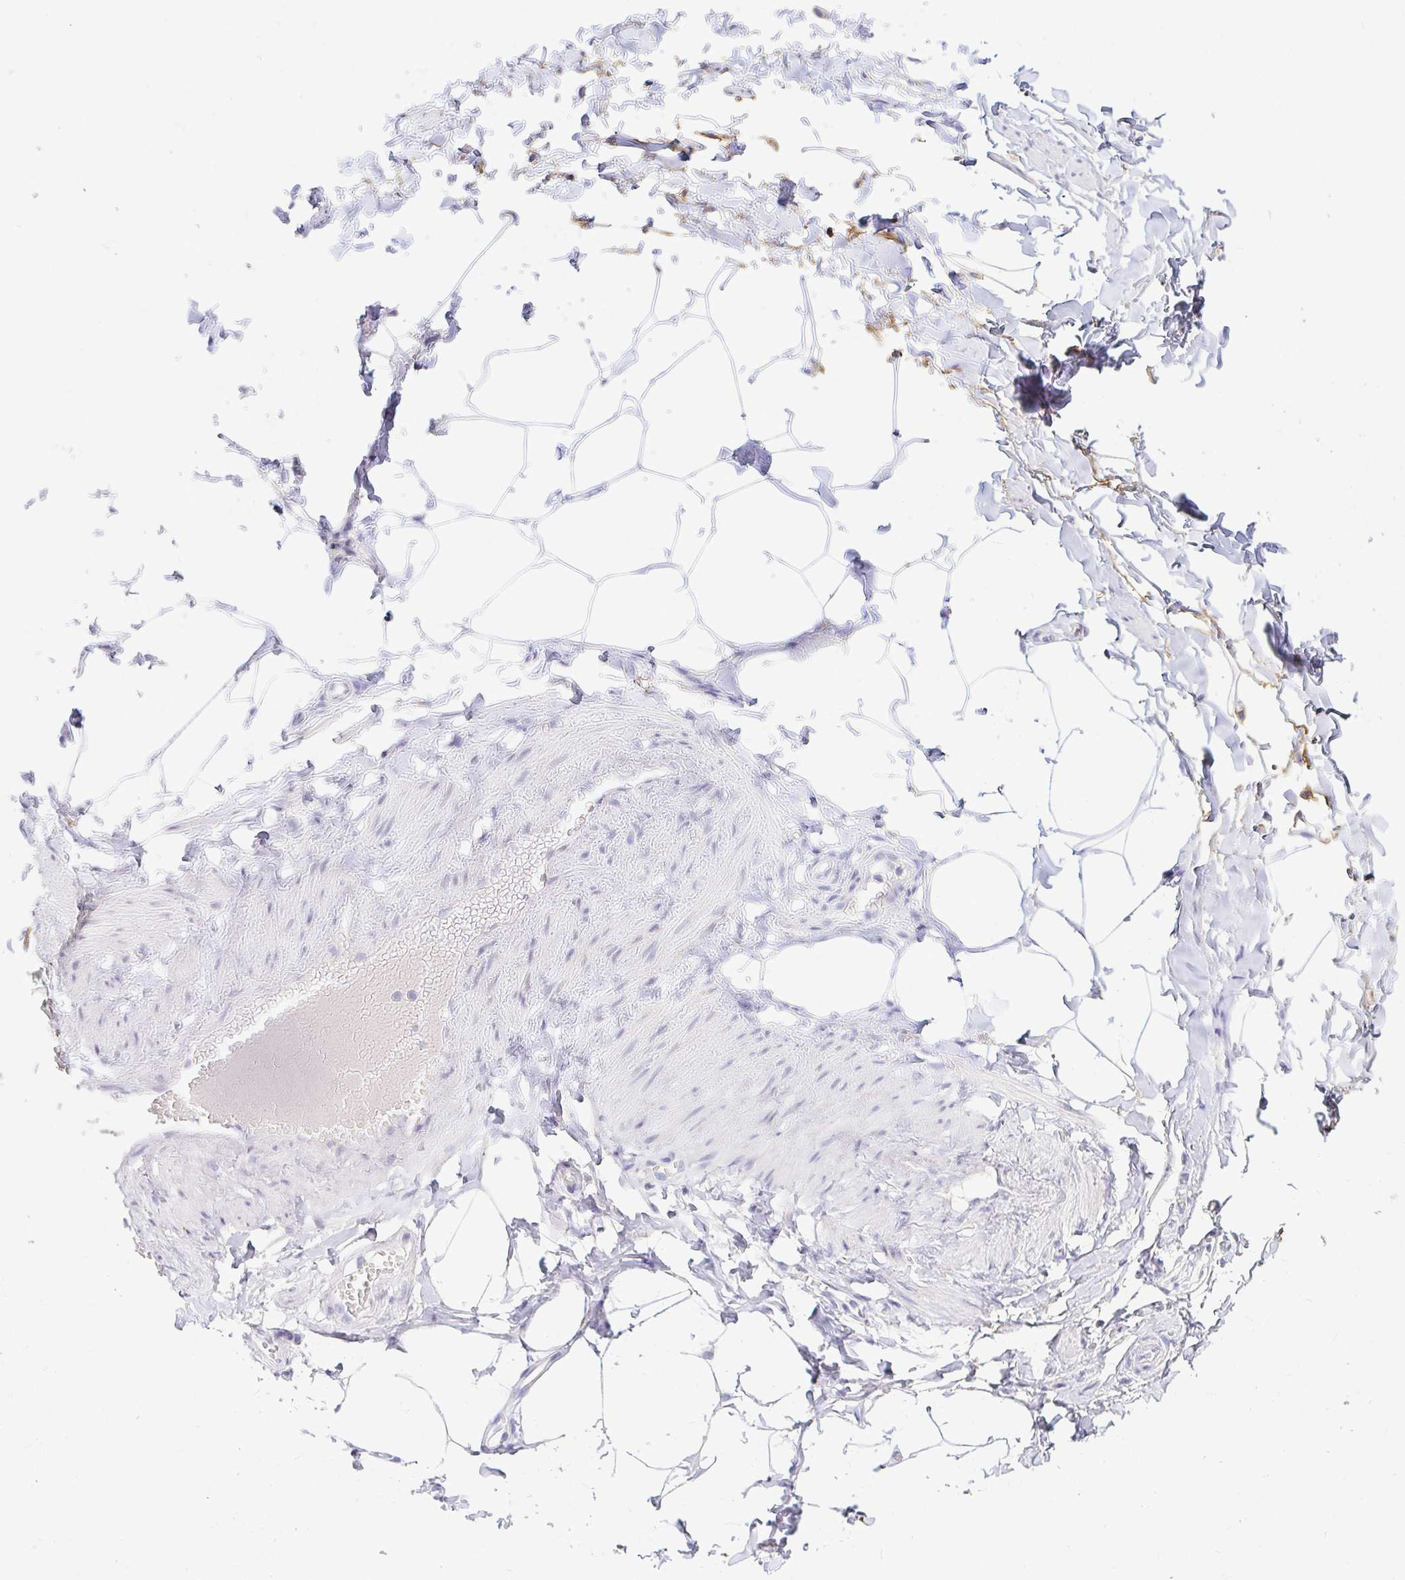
{"staining": {"intensity": "negative", "quantity": "none", "location": "none"}, "tissue": "adipose tissue", "cell_type": "Adipocytes", "image_type": "normal", "snomed": [{"axis": "morphology", "description": "Normal tissue, NOS"}, {"axis": "topography", "description": "Soft tissue"}, {"axis": "topography", "description": "Adipose tissue"}, {"axis": "topography", "description": "Vascular tissue"}, {"axis": "topography", "description": "Peripheral nerve tissue"}], "caption": "A high-resolution image shows immunohistochemistry (IHC) staining of benign adipose tissue, which shows no significant positivity in adipocytes.", "gene": "OR51D1", "patient": {"sex": "male", "age": 29}}